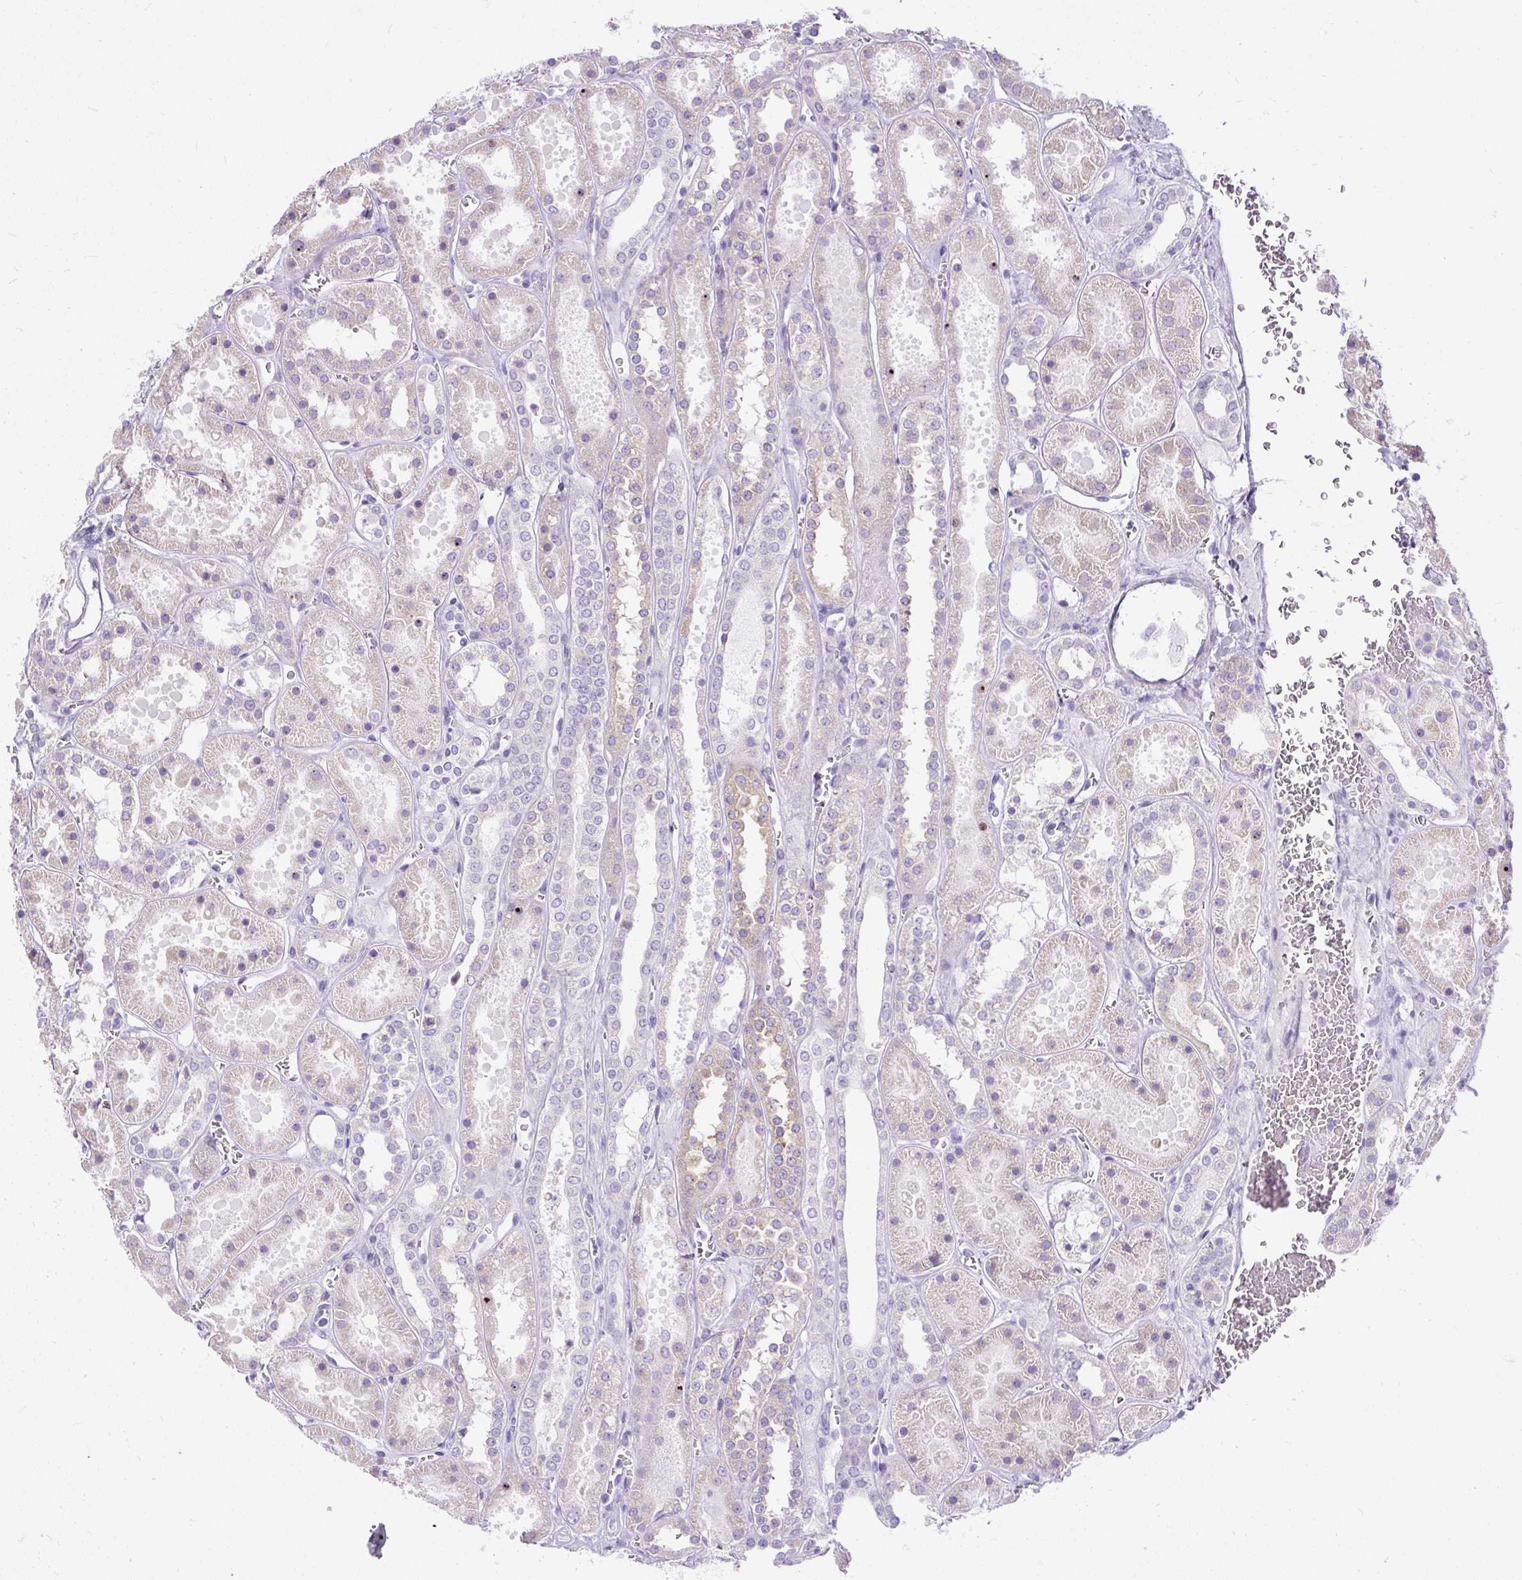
{"staining": {"intensity": "negative", "quantity": "none", "location": "none"}, "tissue": "kidney", "cell_type": "Cells in glomeruli", "image_type": "normal", "snomed": [{"axis": "morphology", "description": "Normal tissue, NOS"}, {"axis": "topography", "description": "Kidney"}], "caption": "This is a photomicrograph of IHC staining of normal kidney, which shows no expression in cells in glomeruli. (Brightfield microscopy of DAB (3,3'-diaminobenzidine) IHC at high magnification).", "gene": "SYBU", "patient": {"sex": "female", "age": 41}}